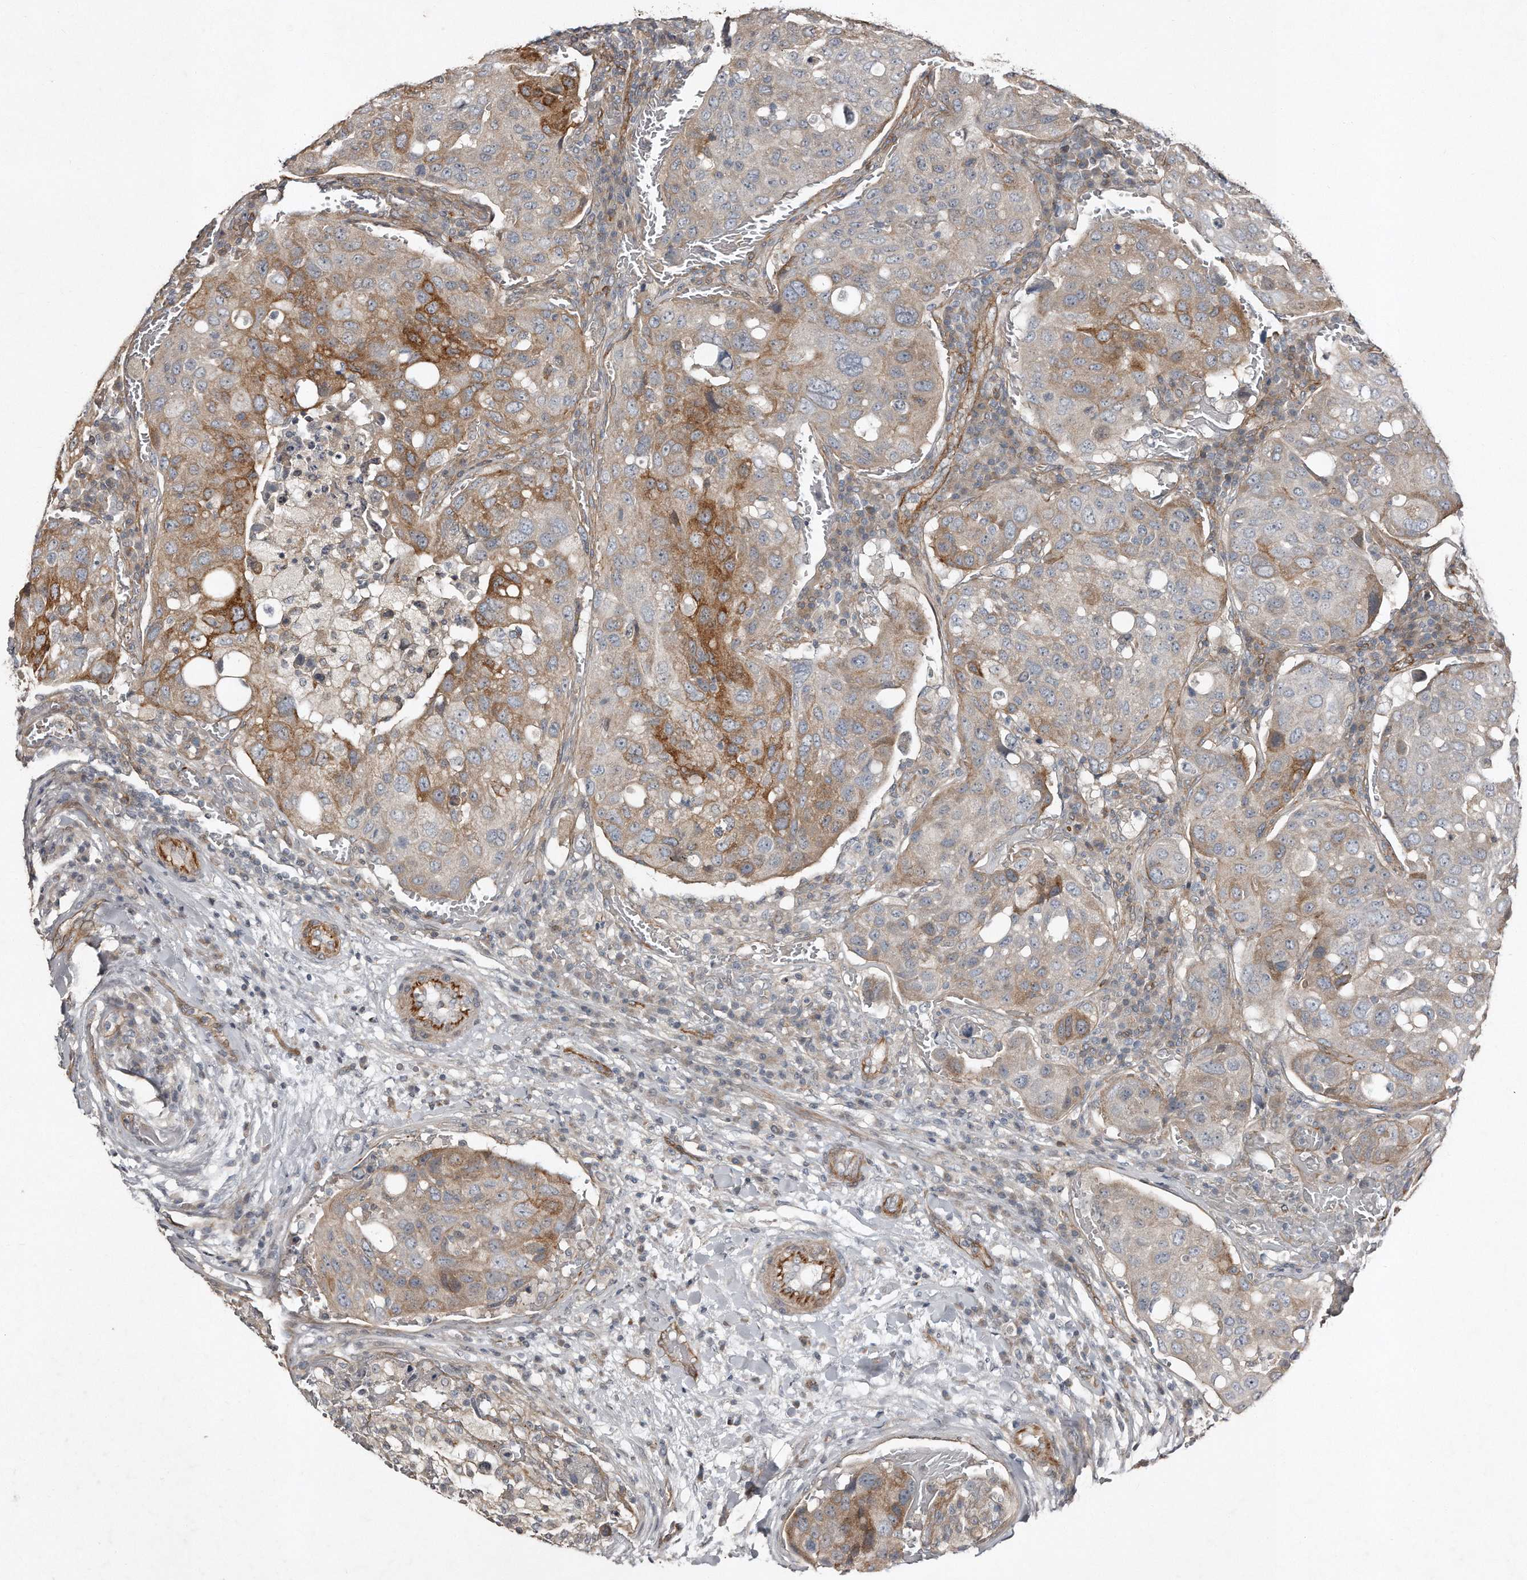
{"staining": {"intensity": "moderate", "quantity": "25%-75%", "location": "cytoplasmic/membranous"}, "tissue": "urothelial cancer", "cell_type": "Tumor cells", "image_type": "cancer", "snomed": [{"axis": "morphology", "description": "Urothelial carcinoma, High grade"}, {"axis": "topography", "description": "Lymph node"}, {"axis": "topography", "description": "Urinary bladder"}], "caption": "High-grade urothelial carcinoma stained for a protein (brown) reveals moderate cytoplasmic/membranous positive staining in approximately 25%-75% of tumor cells.", "gene": "SNAP47", "patient": {"sex": "male", "age": 51}}